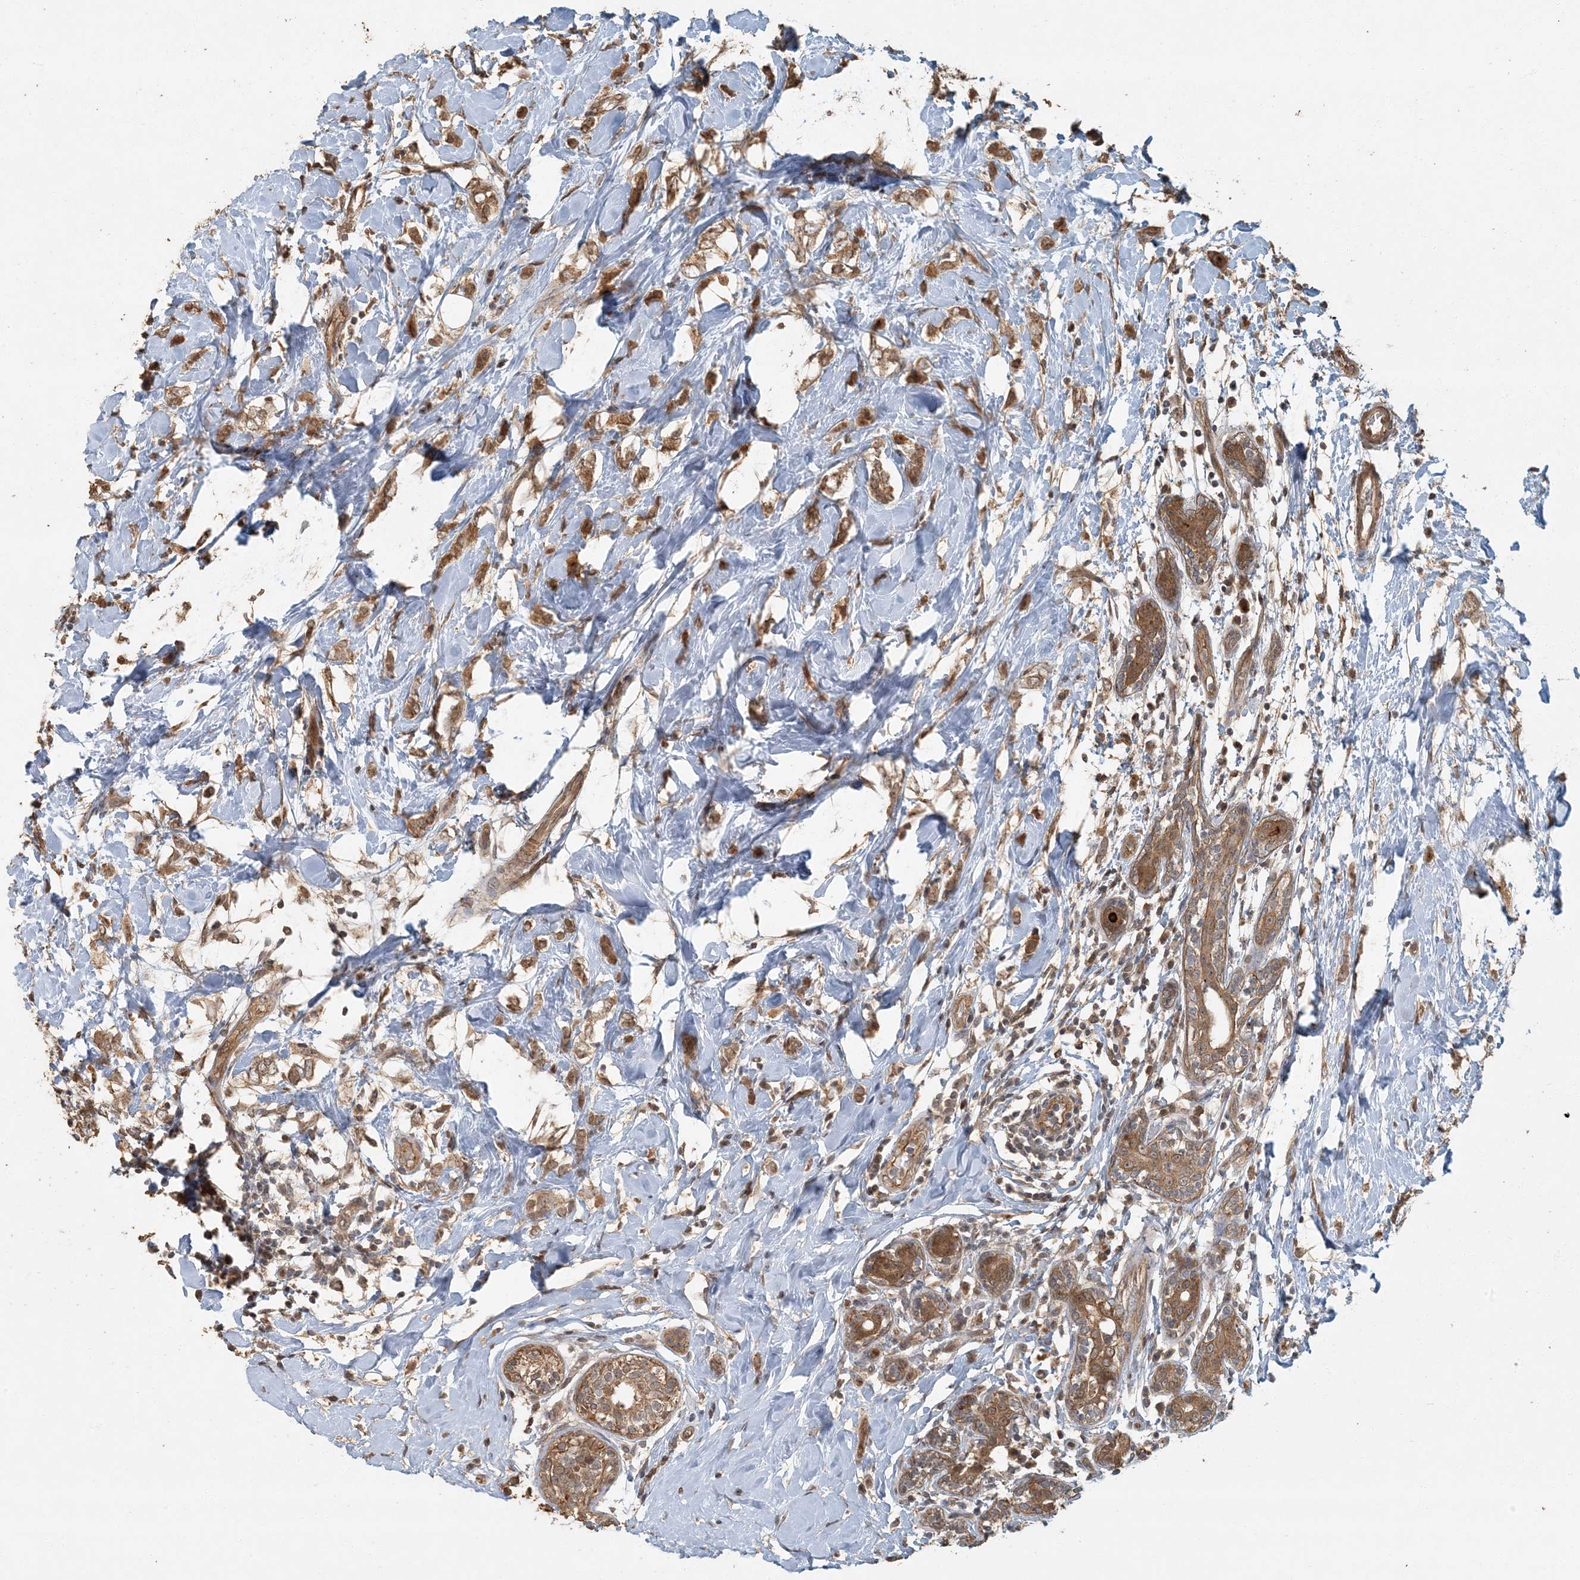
{"staining": {"intensity": "moderate", "quantity": ">75%", "location": "cytoplasmic/membranous"}, "tissue": "breast cancer", "cell_type": "Tumor cells", "image_type": "cancer", "snomed": [{"axis": "morphology", "description": "Normal tissue, NOS"}, {"axis": "morphology", "description": "Lobular carcinoma"}, {"axis": "topography", "description": "Breast"}], "caption": "Tumor cells reveal medium levels of moderate cytoplasmic/membranous expression in about >75% of cells in human lobular carcinoma (breast). (DAB (3,3'-diaminobenzidine) = brown stain, brightfield microscopy at high magnification).", "gene": "AK9", "patient": {"sex": "female", "age": 47}}